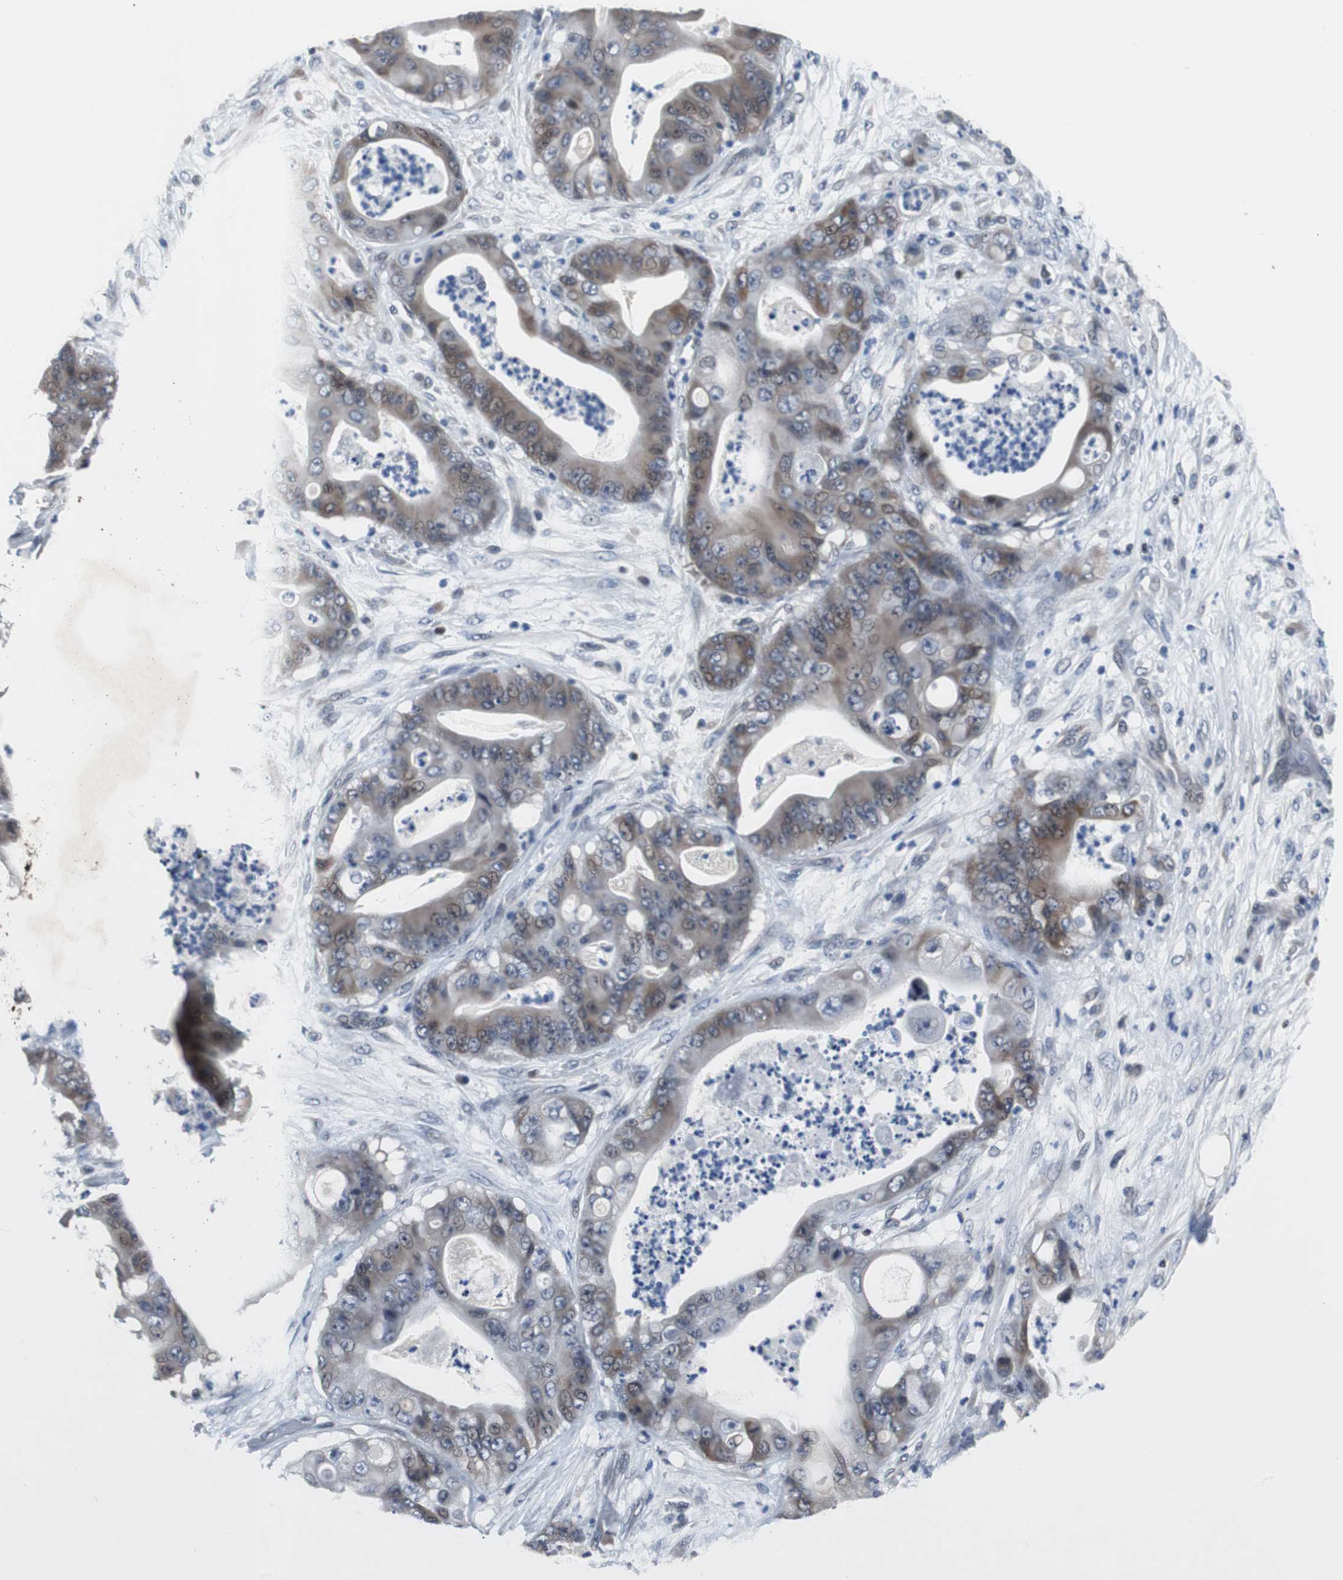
{"staining": {"intensity": "weak", "quantity": "25%-75%", "location": "cytoplasmic/membranous"}, "tissue": "stomach cancer", "cell_type": "Tumor cells", "image_type": "cancer", "snomed": [{"axis": "morphology", "description": "Adenocarcinoma, NOS"}, {"axis": "topography", "description": "Stomach"}], "caption": "The histopathology image exhibits immunohistochemical staining of stomach cancer. There is weak cytoplasmic/membranous positivity is identified in approximately 25%-75% of tumor cells.", "gene": "TP63", "patient": {"sex": "female", "age": 73}}